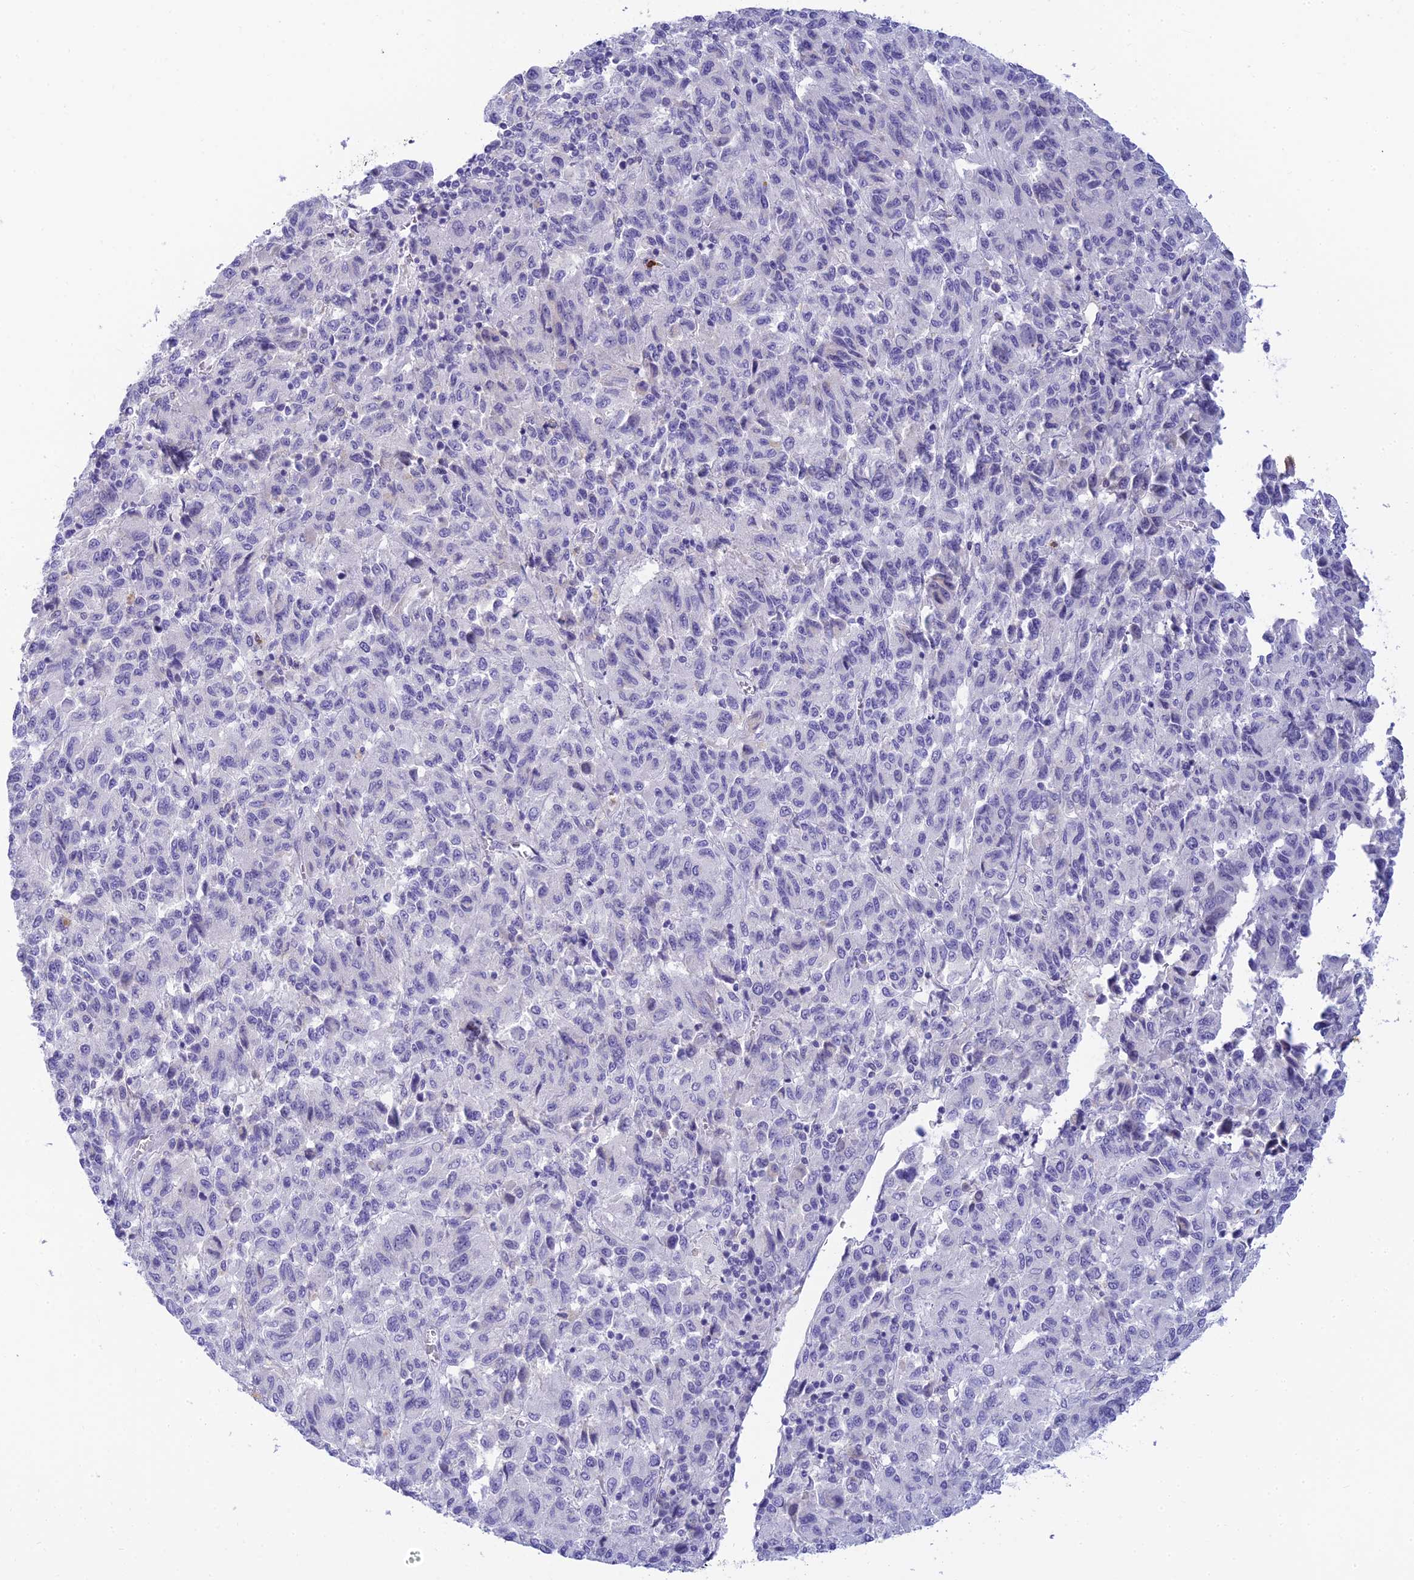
{"staining": {"intensity": "negative", "quantity": "none", "location": "none"}, "tissue": "melanoma", "cell_type": "Tumor cells", "image_type": "cancer", "snomed": [{"axis": "morphology", "description": "Malignant melanoma, Metastatic site"}, {"axis": "topography", "description": "Lung"}], "caption": "Histopathology image shows no significant protein positivity in tumor cells of malignant melanoma (metastatic site).", "gene": "INTS13", "patient": {"sex": "male", "age": 64}}